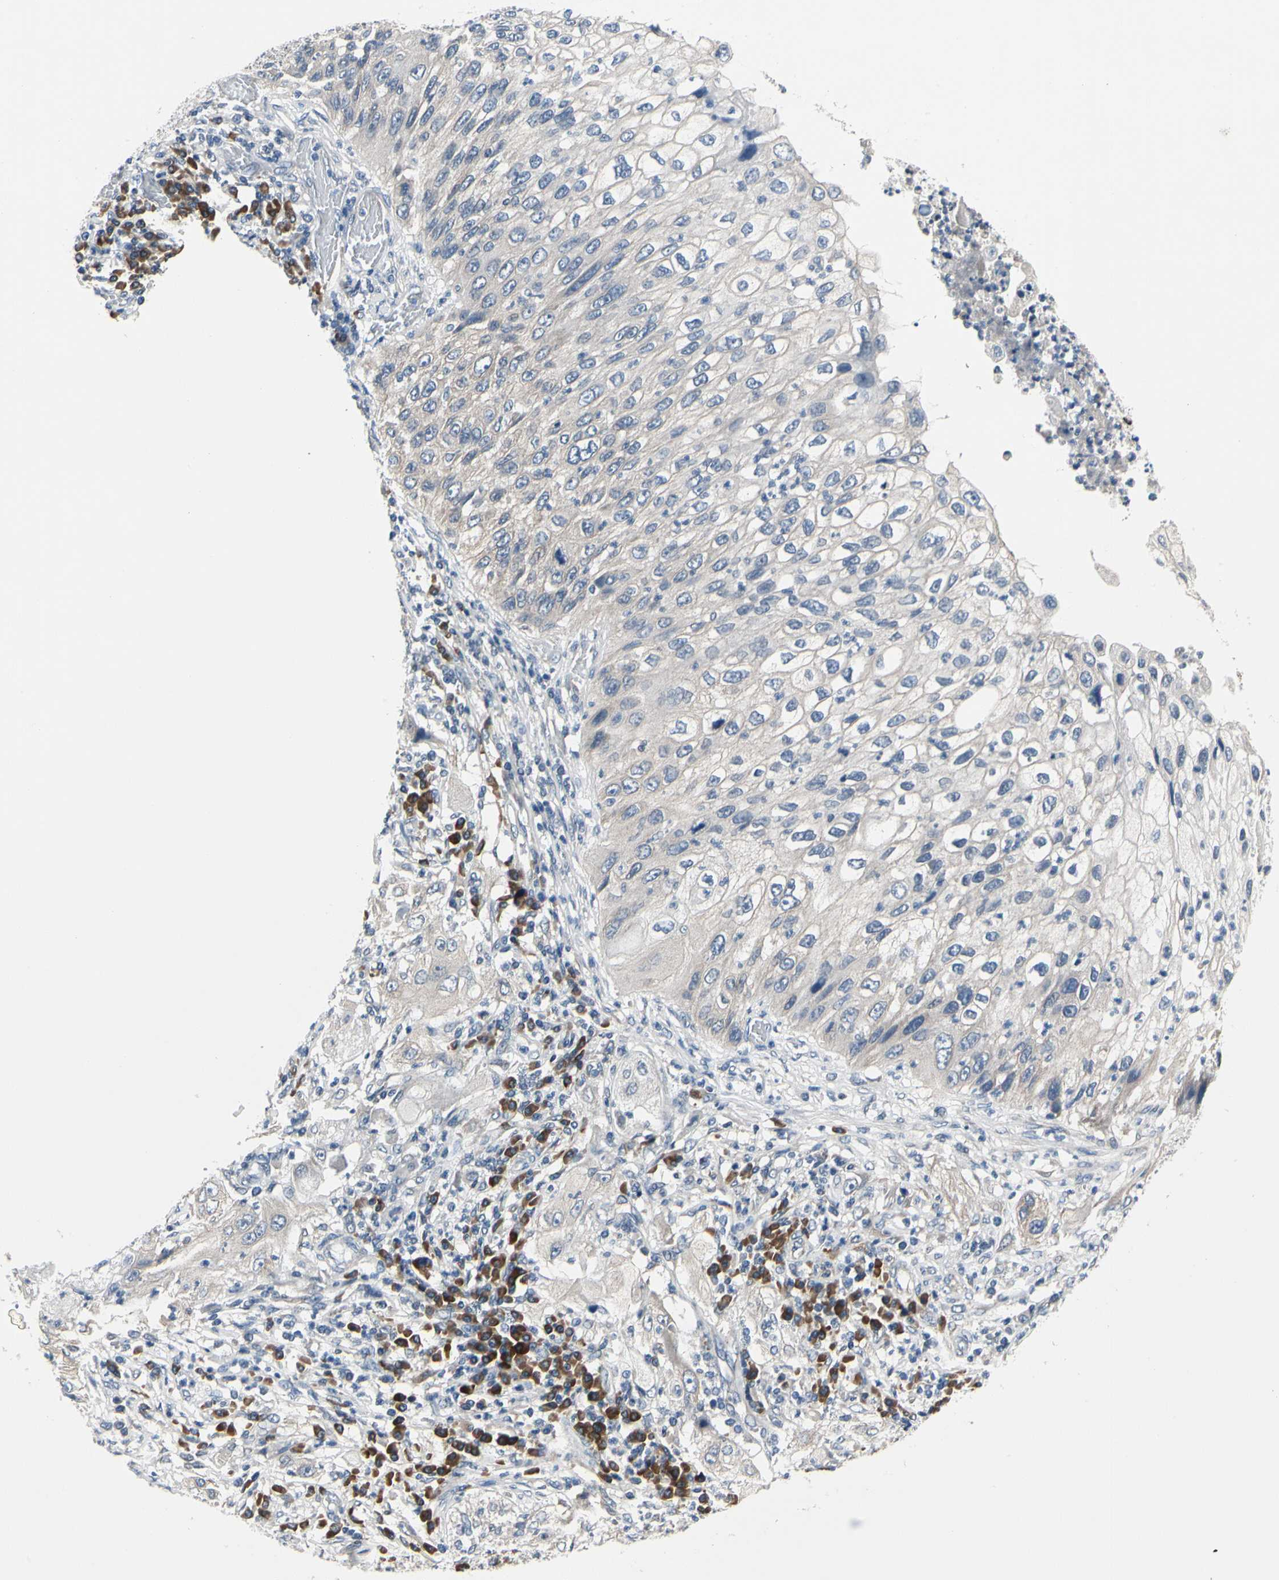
{"staining": {"intensity": "negative", "quantity": "none", "location": "none"}, "tissue": "lung cancer", "cell_type": "Tumor cells", "image_type": "cancer", "snomed": [{"axis": "morphology", "description": "Inflammation, NOS"}, {"axis": "morphology", "description": "Squamous cell carcinoma, NOS"}, {"axis": "topography", "description": "Lymph node"}, {"axis": "topography", "description": "Soft tissue"}, {"axis": "topography", "description": "Lung"}], "caption": "Protein analysis of lung squamous cell carcinoma demonstrates no significant expression in tumor cells.", "gene": "SELENOK", "patient": {"sex": "male", "age": 66}}